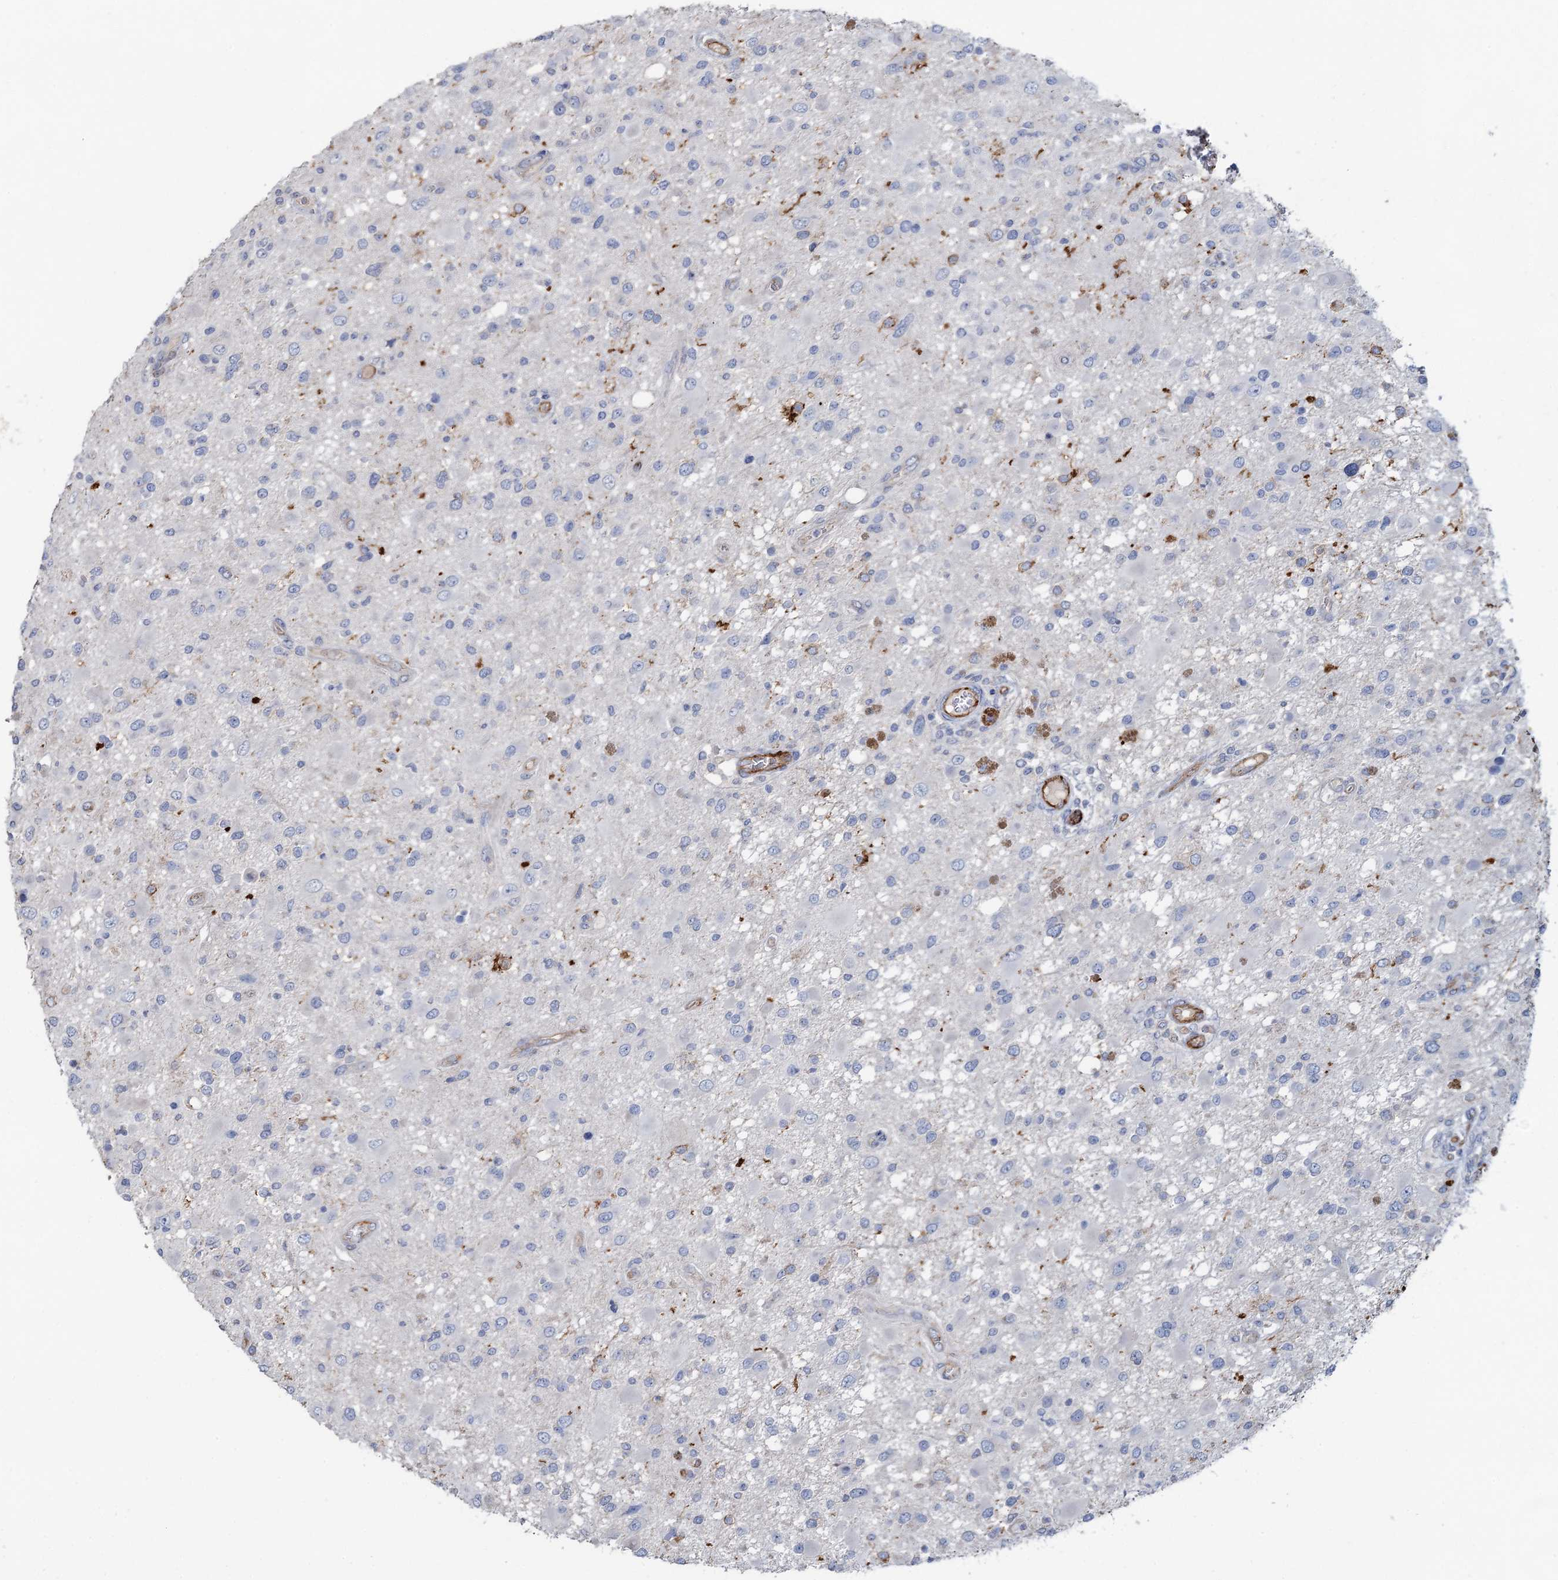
{"staining": {"intensity": "negative", "quantity": "none", "location": "none"}, "tissue": "glioma", "cell_type": "Tumor cells", "image_type": "cancer", "snomed": [{"axis": "morphology", "description": "Glioma, malignant, High grade"}, {"axis": "topography", "description": "Brain"}], "caption": "Immunohistochemistry (IHC) micrograph of neoplastic tissue: human glioma stained with DAB demonstrates no significant protein staining in tumor cells. Nuclei are stained in blue.", "gene": "PLLP", "patient": {"sex": "male", "age": 53}}